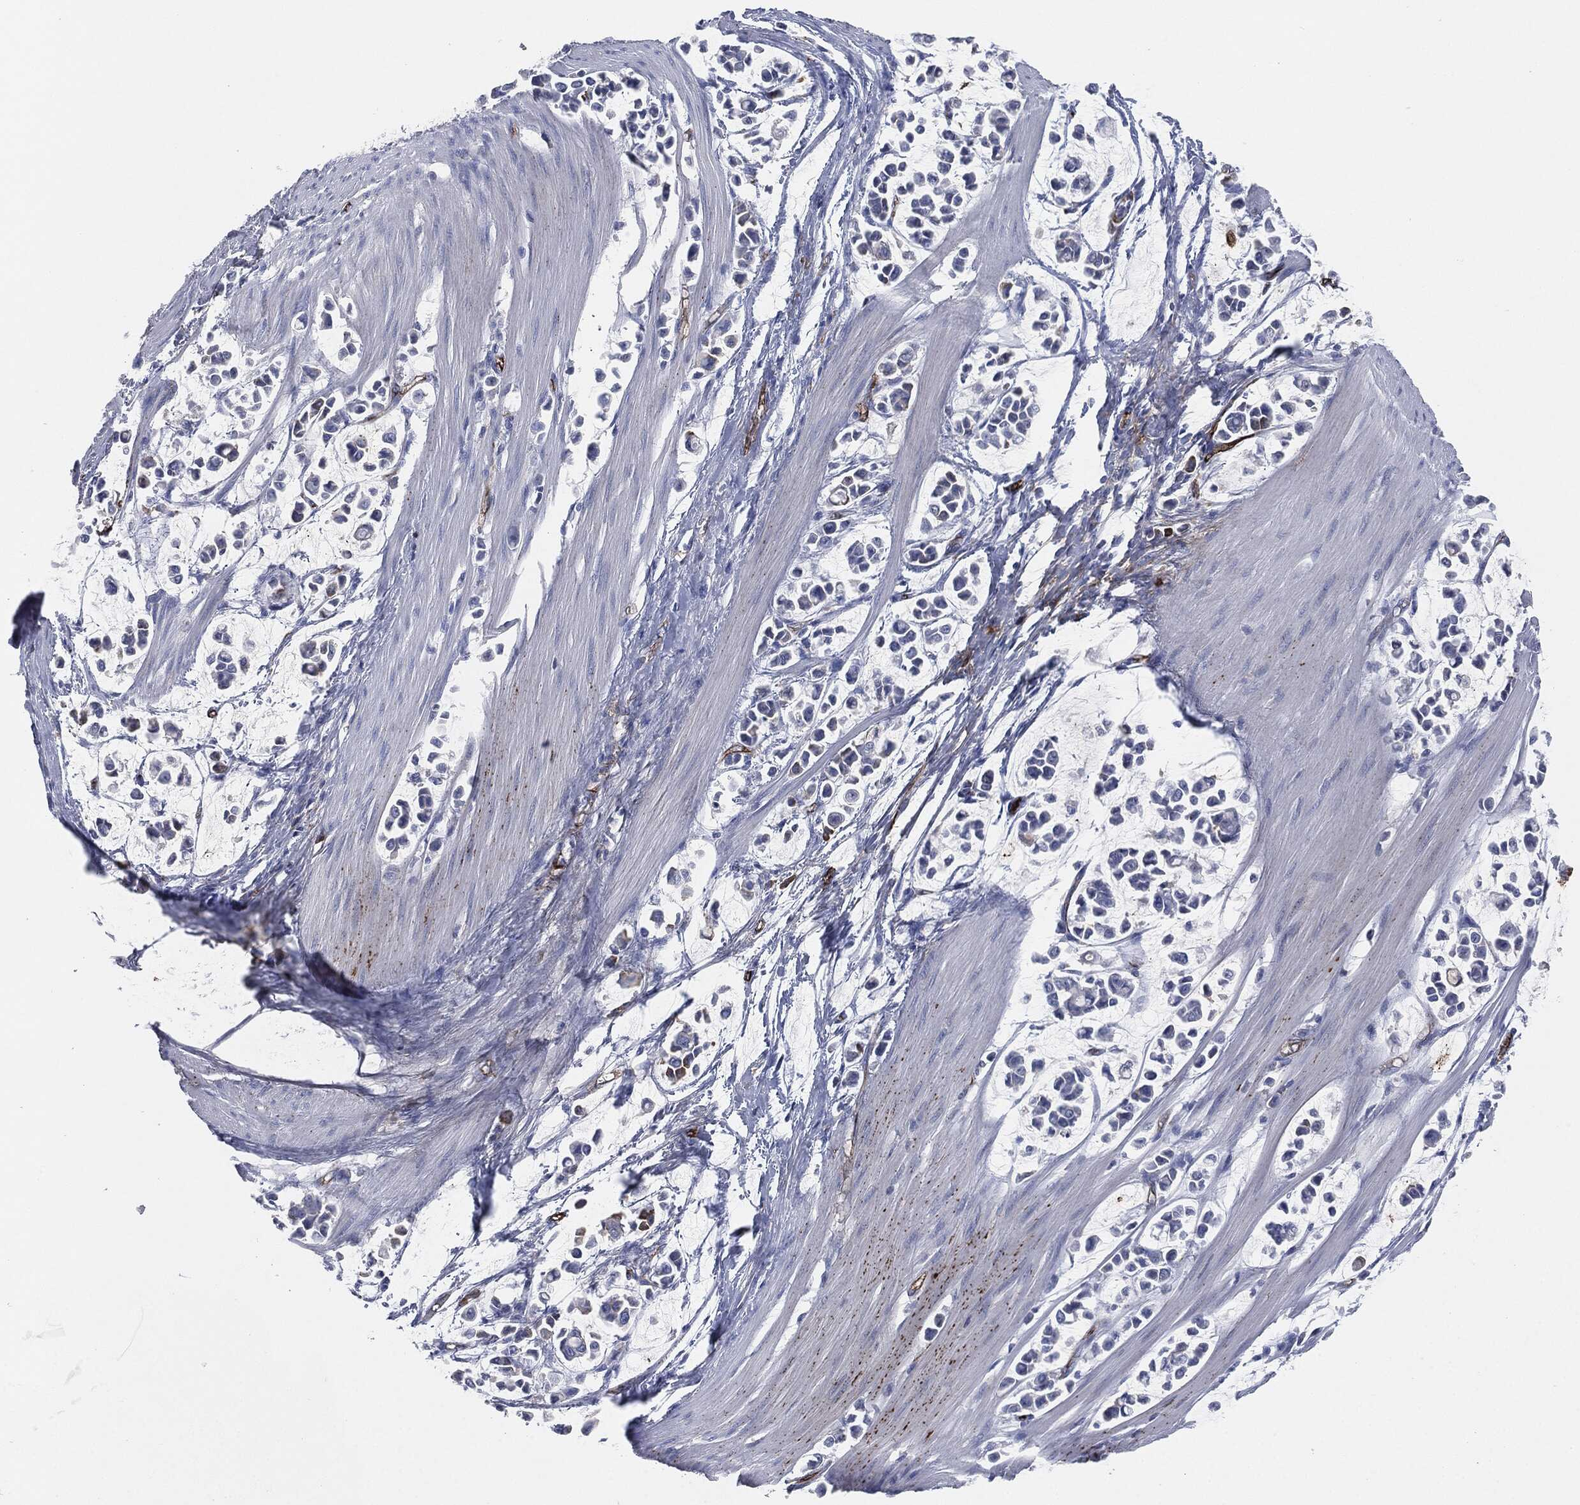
{"staining": {"intensity": "negative", "quantity": "none", "location": "none"}, "tissue": "stomach cancer", "cell_type": "Tumor cells", "image_type": "cancer", "snomed": [{"axis": "morphology", "description": "Adenocarcinoma, NOS"}, {"axis": "topography", "description": "Stomach"}], "caption": "High power microscopy photomicrograph of an immunohistochemistry (IHC) image of stomach cancer (adenocarcinoma), revealing no significant expression in tumor cells.", "gene": "APOB", "patient": {"sex": "male", "age": 82}}